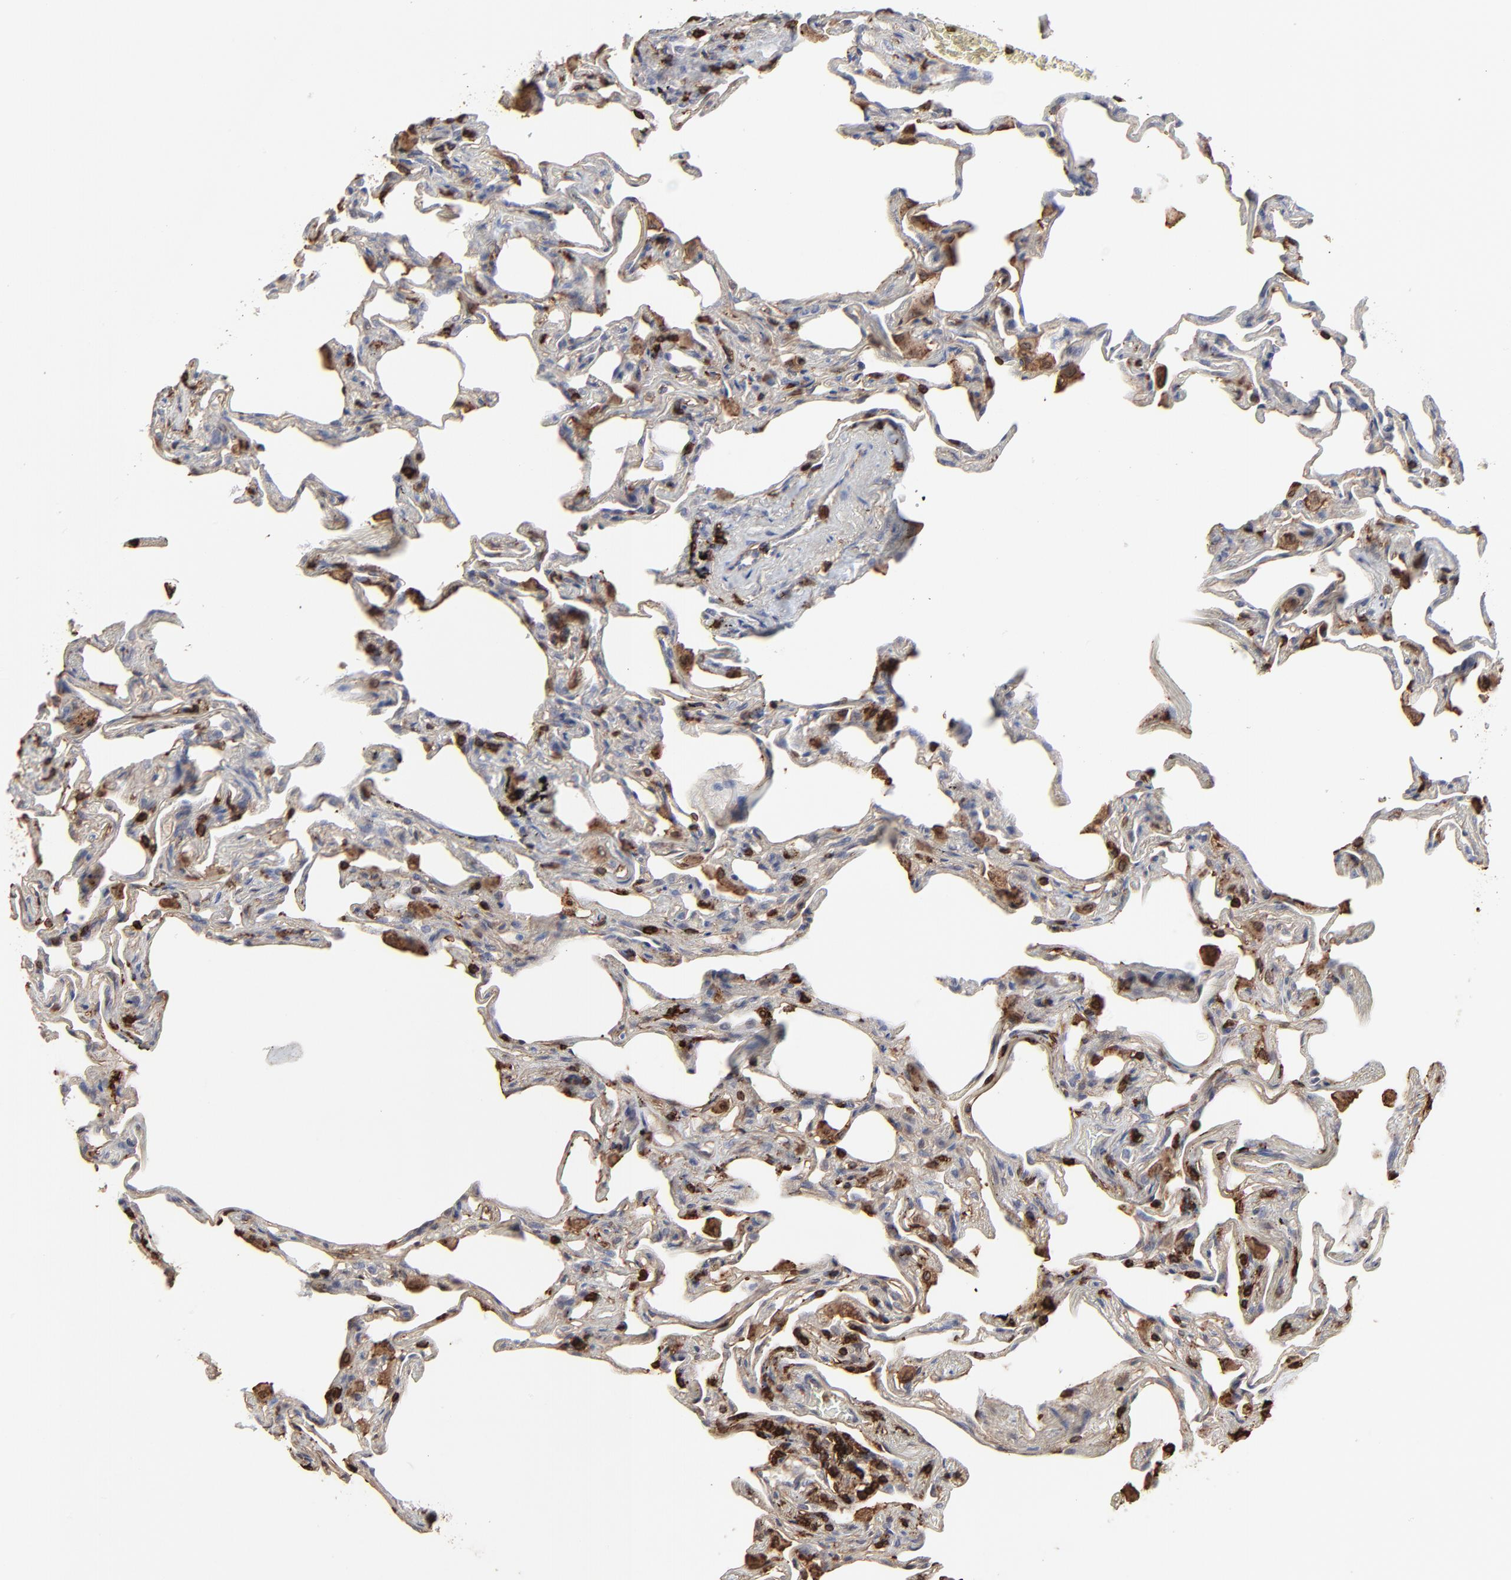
{"staining": {"intensity": "moderate", "quantity": "25%-75%", "location": "nuclear"}, "tissue": "lung", "cell_type": "Alveolar cells", "image_type": "normal", "snomed": [{"axis": "morphology", "description": "Normal tissue, NOS"}, {"axis": "morphology", "description": "Inflammation, NOS"}, {"axis": "topography", "description": "Lung"}], "caption": "Alveolar cells reveal moderate nuclear positivity in approximately 25%-75% of cells in unremarkable lung.", "gene": "SLC6A14", "patient": {"sex": "male", "age": 69}}